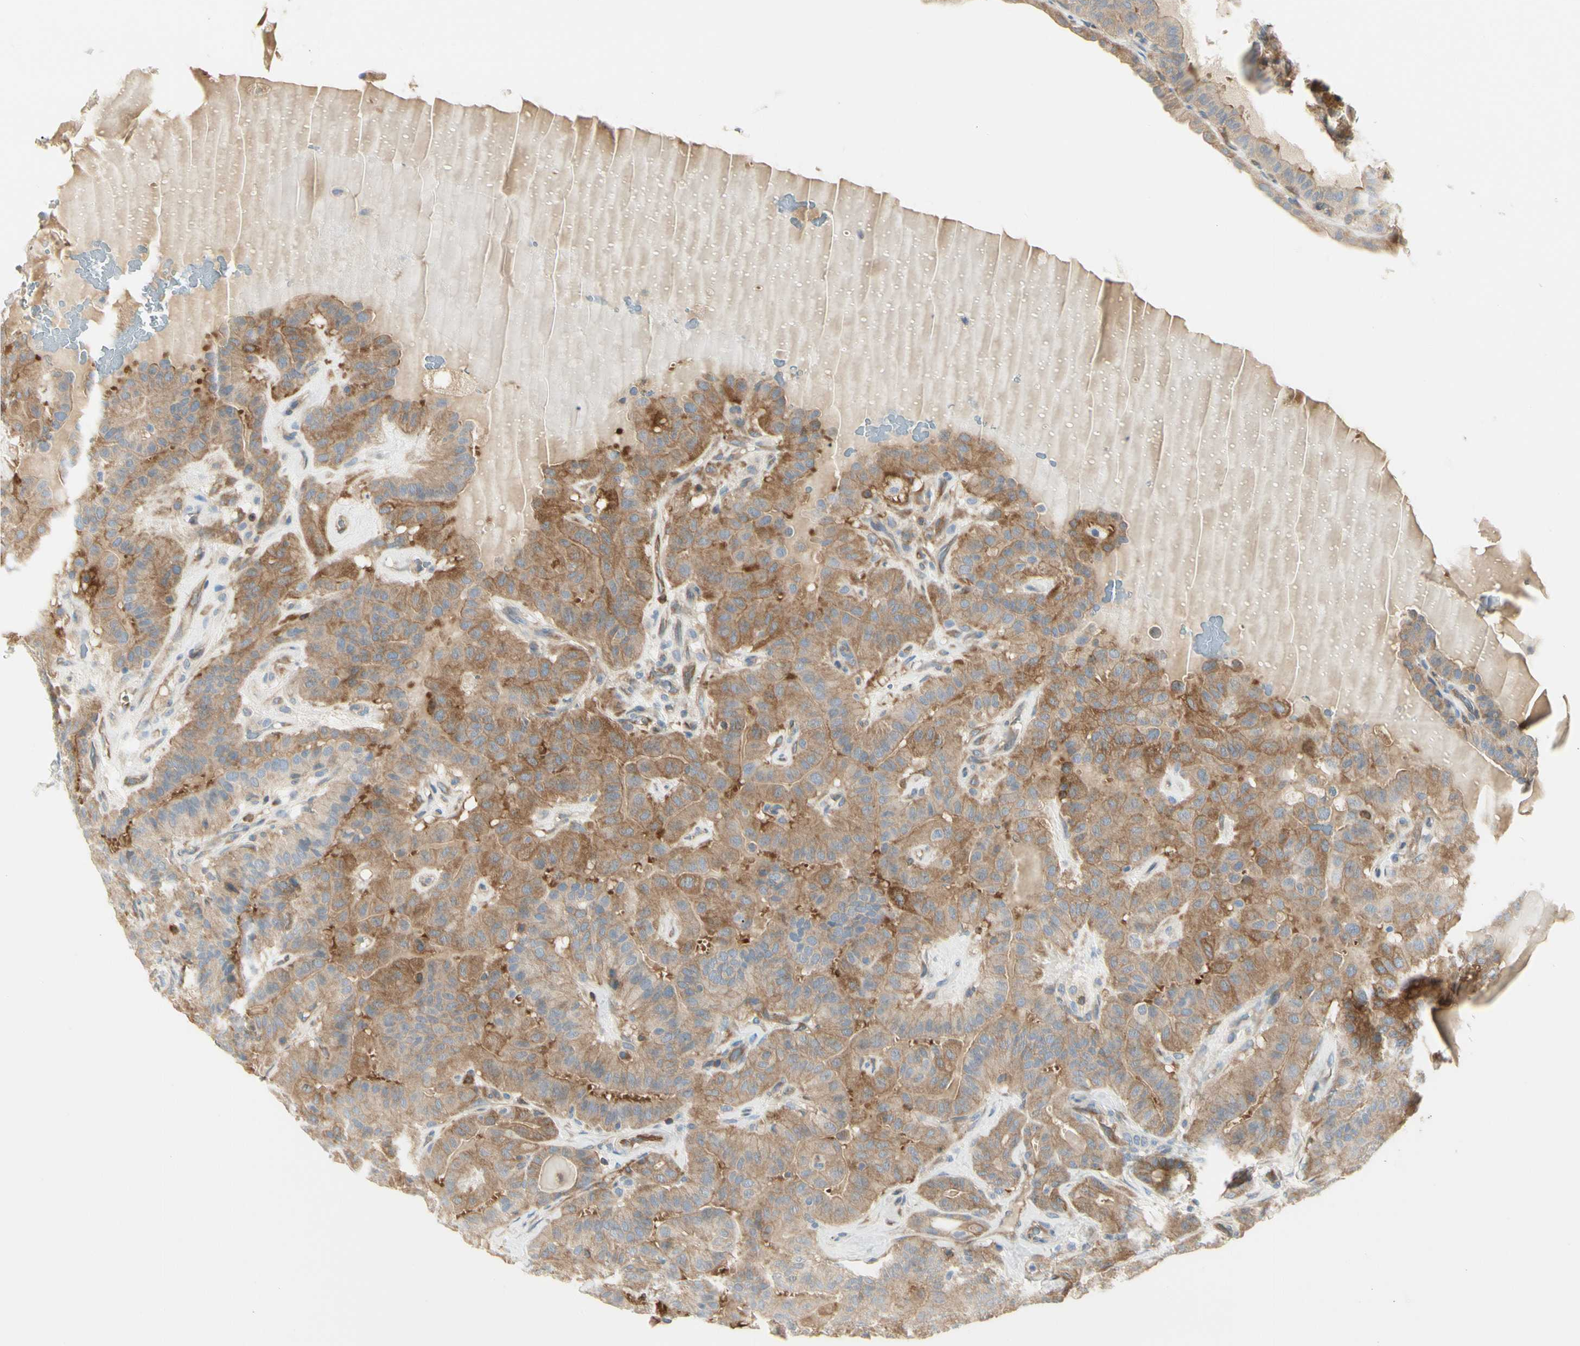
{"staining": {"intensity": "moderate", "quantity": ">75%", "location": "cytoplasmic/membranous"}, "tissue": "thyroid cancer", "cell_type": "Tumor cells", "image_type": "cancer", "snomed": [{"axis": "morphology", "description": "Papillary adenocarcinoma, NOS"}, {"axis": "topography", "description": "Thyroid gland"}], "caption": "High-power microscopy captured an IHC histopathology image of thyroid papillary adenocarcinoma, revealing moderate cytoplasmic/membranous staining in about >75% of tumor cells.", "gene": "NFKB2", "patient": {"sex": "male", "age": 77}}